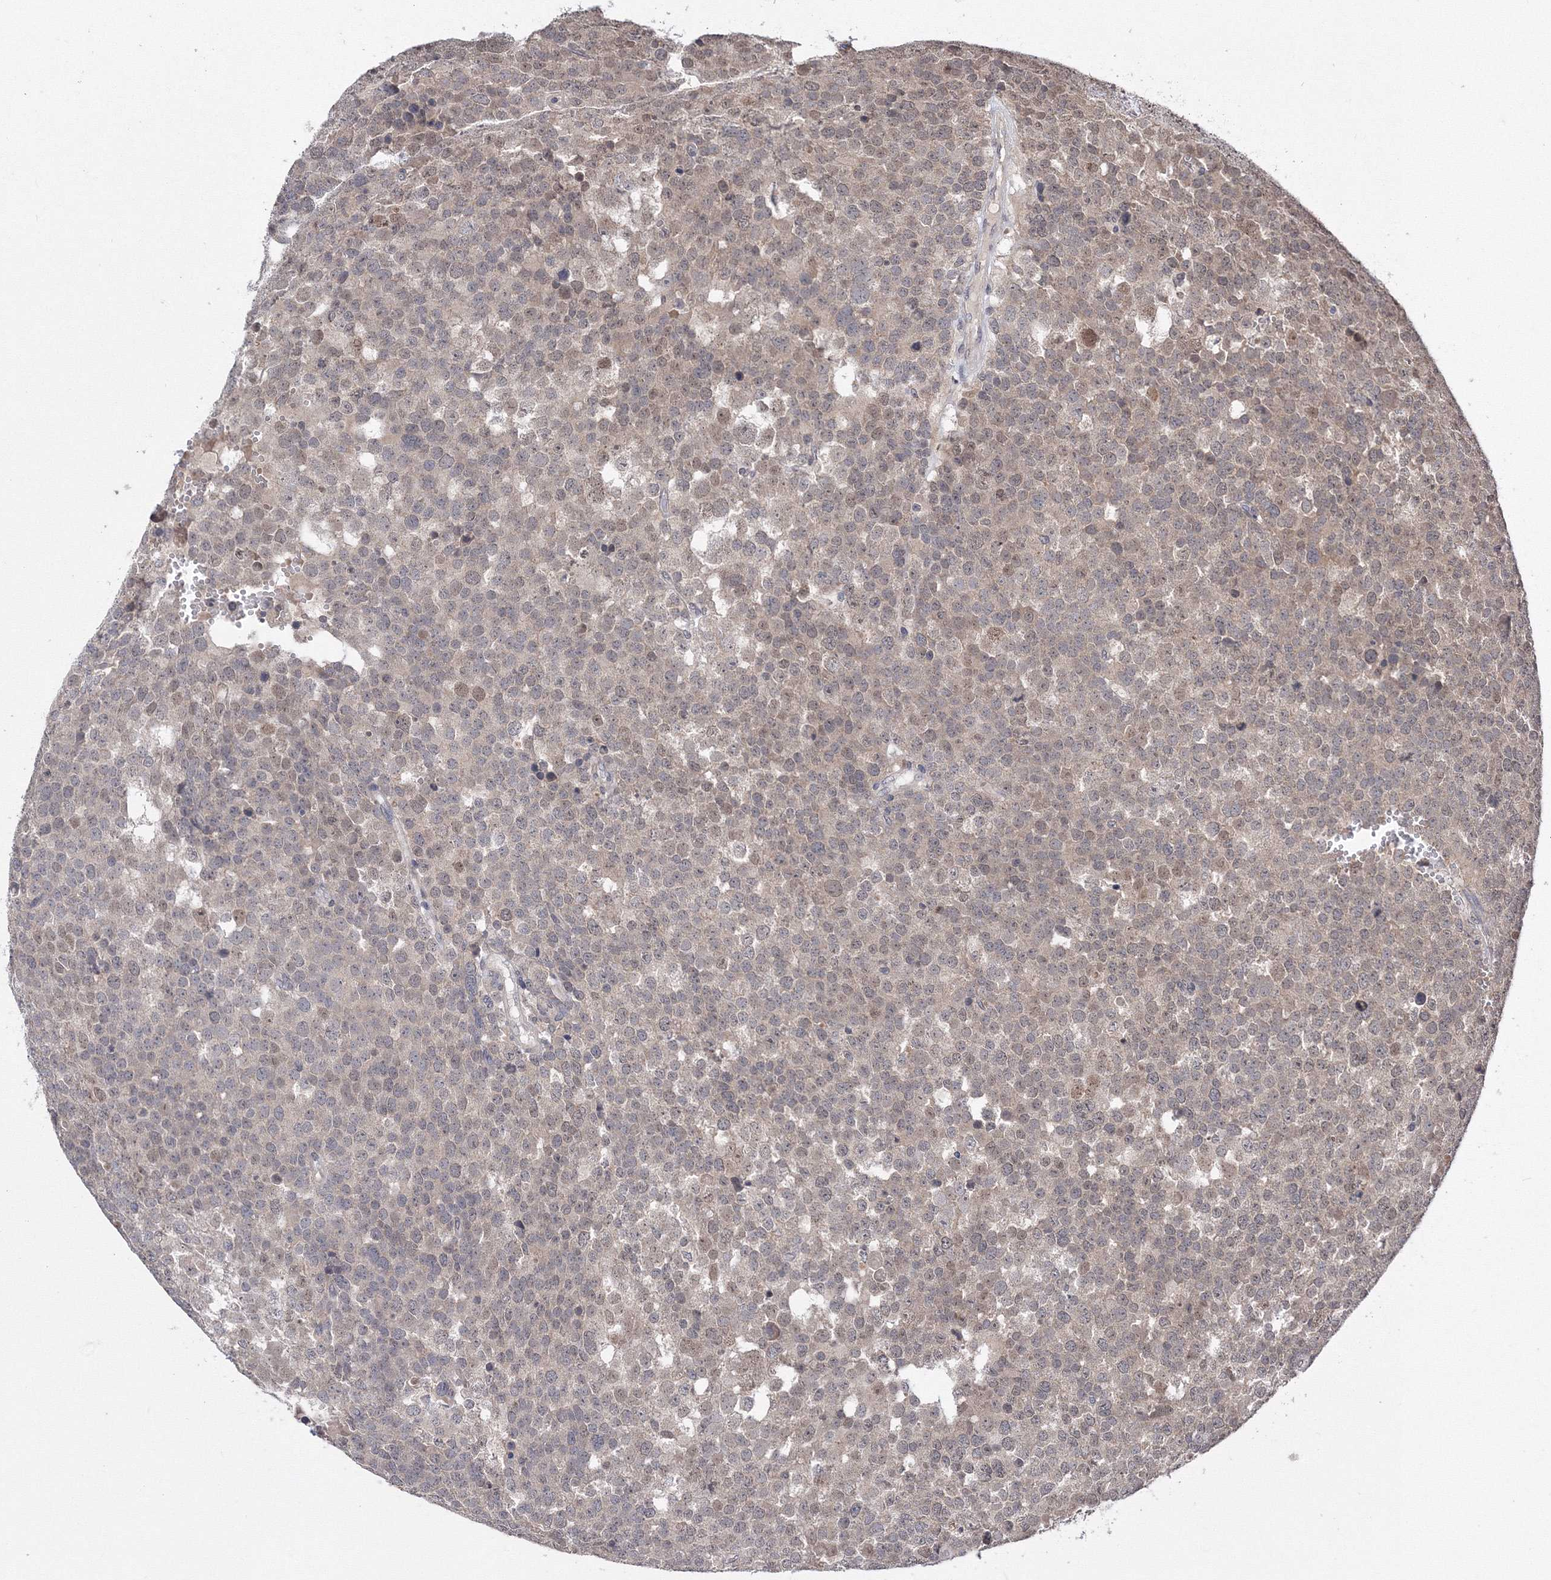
{"staining": {"intensity": "weak", "quantity": ">75%", "location": "cytoplasmic/membranous,nuclear"}, "tissue": "testis cancer", "cell_type": "Tumor cells", "image_type": "cancer", "snomed": [{"axis": "morphology", "description": "Seminoma, NOS"}, {"axis": "topography", "description": "Testis"}], "caption": "Testis cancer (seminoma) stained with a brown dye shows weak cytoplasmic/membranous and nuclear positive positivity in about >75% of tumor cells.", "gene": "GPN1", "patient": {"sex": "male", "age": 71}}